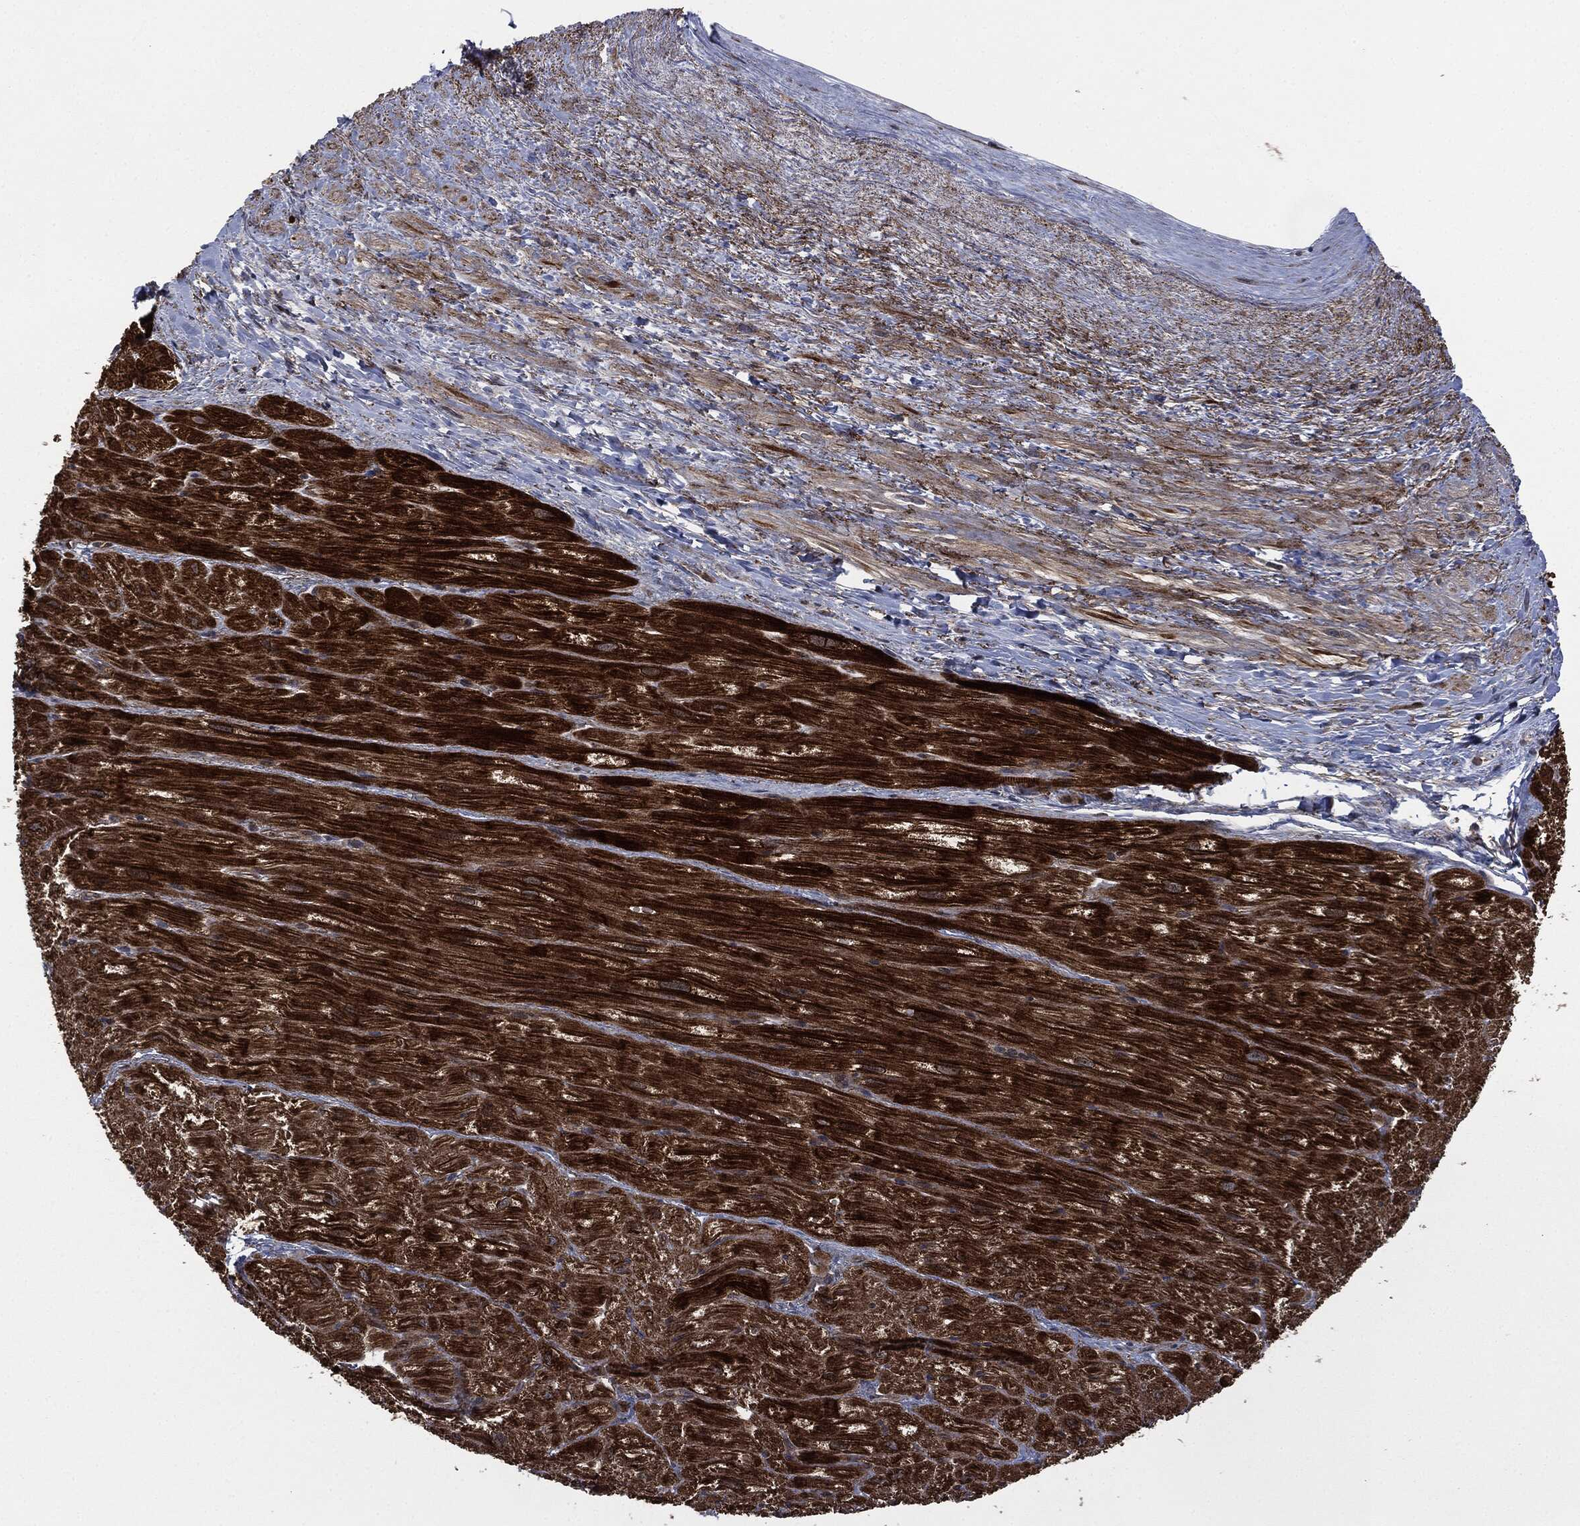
{"staining": {"intensity": "strong", "quantity": ">75%", "location": "cytoplasmic/membranous"}, "tissue": "heart muscle", "cell_type": "Cardiomyocytes", "image_type": "normal", "snomed": [{"axis": "morphology", "description": "Normal tissue, NOS"}, {"axis": "topography", "description": "Heart"}], "caption": "IHC micrograph of unremarkable heart muscle: heart muscle stained using IHC reveals high levels of strong protein expression localized specifically in the cytoplasmic/membranous of cardiomyocytes, appearing as a cytoplasmic/membranous brown color.", "gene": "HRAS", "patient": {"sex": "male", "age": 62}}